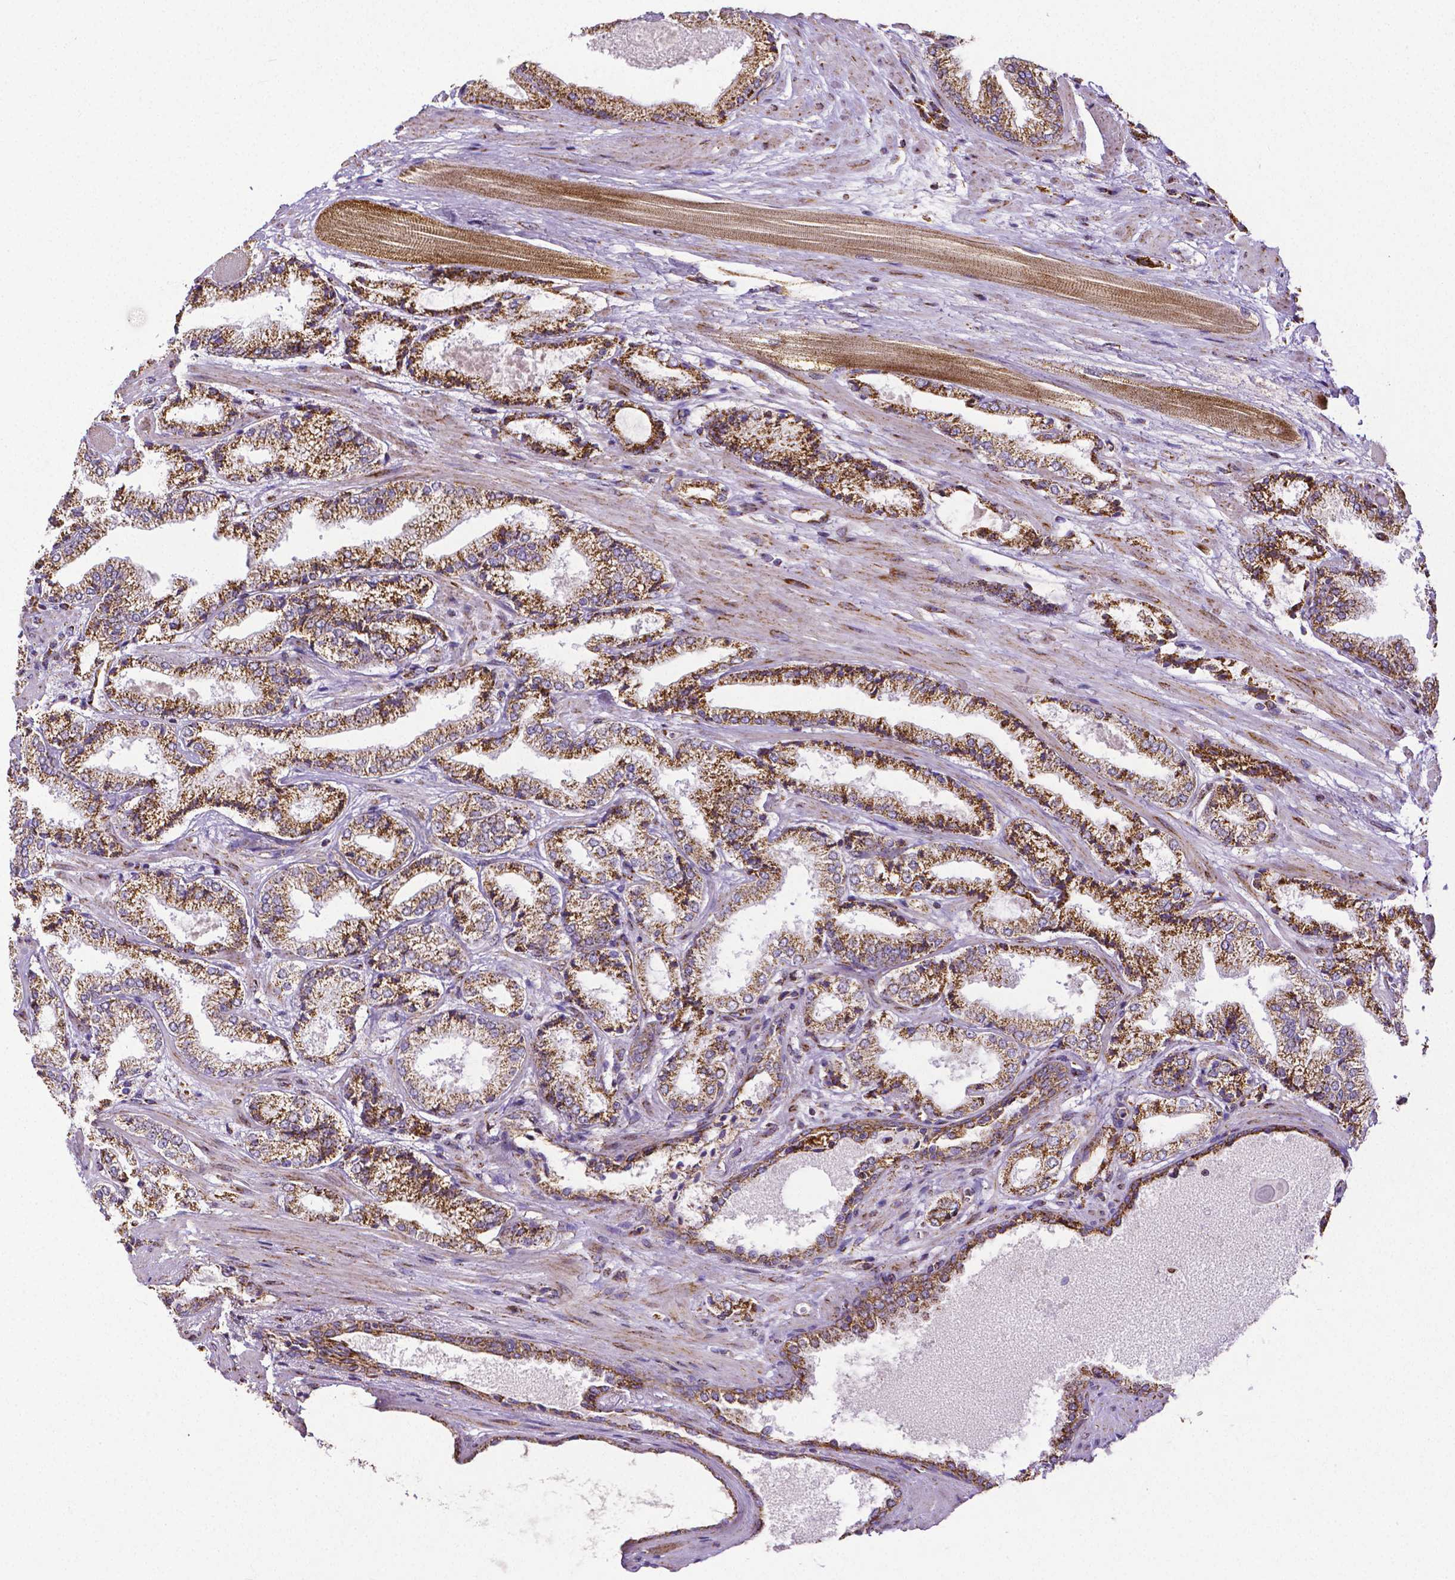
{"staining": {"intensity": "strong", "quantity": ">75%", "location": "cytoplasmic/membranous"}, "tissue": "prostate cancer", "cell_type": "Tumor cells", "image_type": "cancer", "snomed": [{"axis": "morphology", "description": "Adenocarcinoma, High grade"}, {"axis": "topography", "description": "Prostate"}], "caption": "High-power microscopy captured an IHC micrograph of prostate cancer, revealing strong cytoplasmic/membranous expression in approximately >75% of tumor cells.", "gene": "MACC1", "patient": {"sex": "male", "age": 64}}